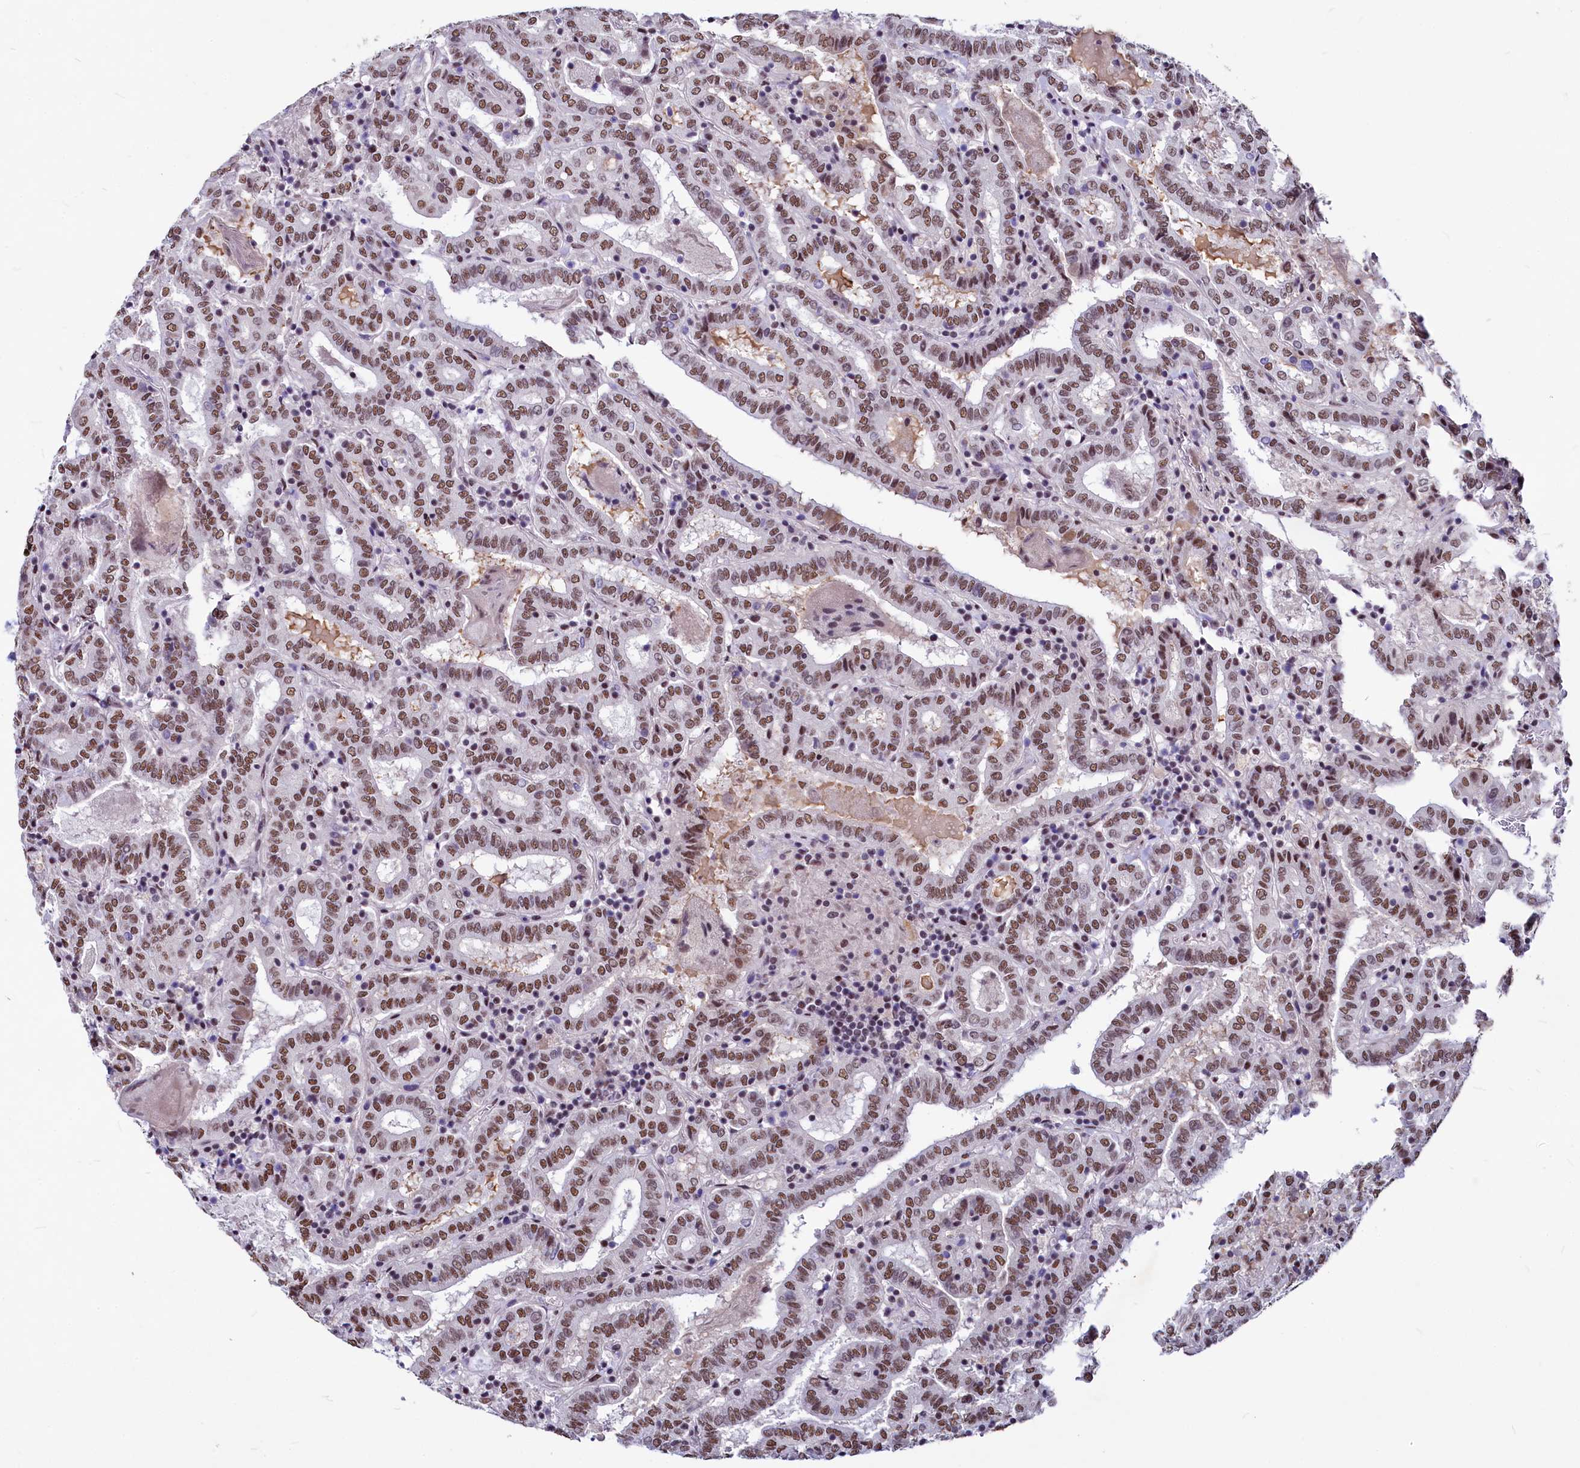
{"staining": {"intensity": "moderate", "quantity": ">75%", "location": "nuclear"}, "tissue": "thyroid cancer", "cell_type": "Tumor cells", "image_type": "cancer", "snomed": [{"axis": "morphology", "description": "Papillary adenocarcinoma, NOS"}, {"axis": "topography", "description": "Thyroid gland"}], "caption": "Moderate nuclear protein expression is present in about >75% of tumor cells in thyroid cancer (papillary adenocarcinoma).", "gene": "PARPBP", "patient": {"sex": "female", "age": 72}}